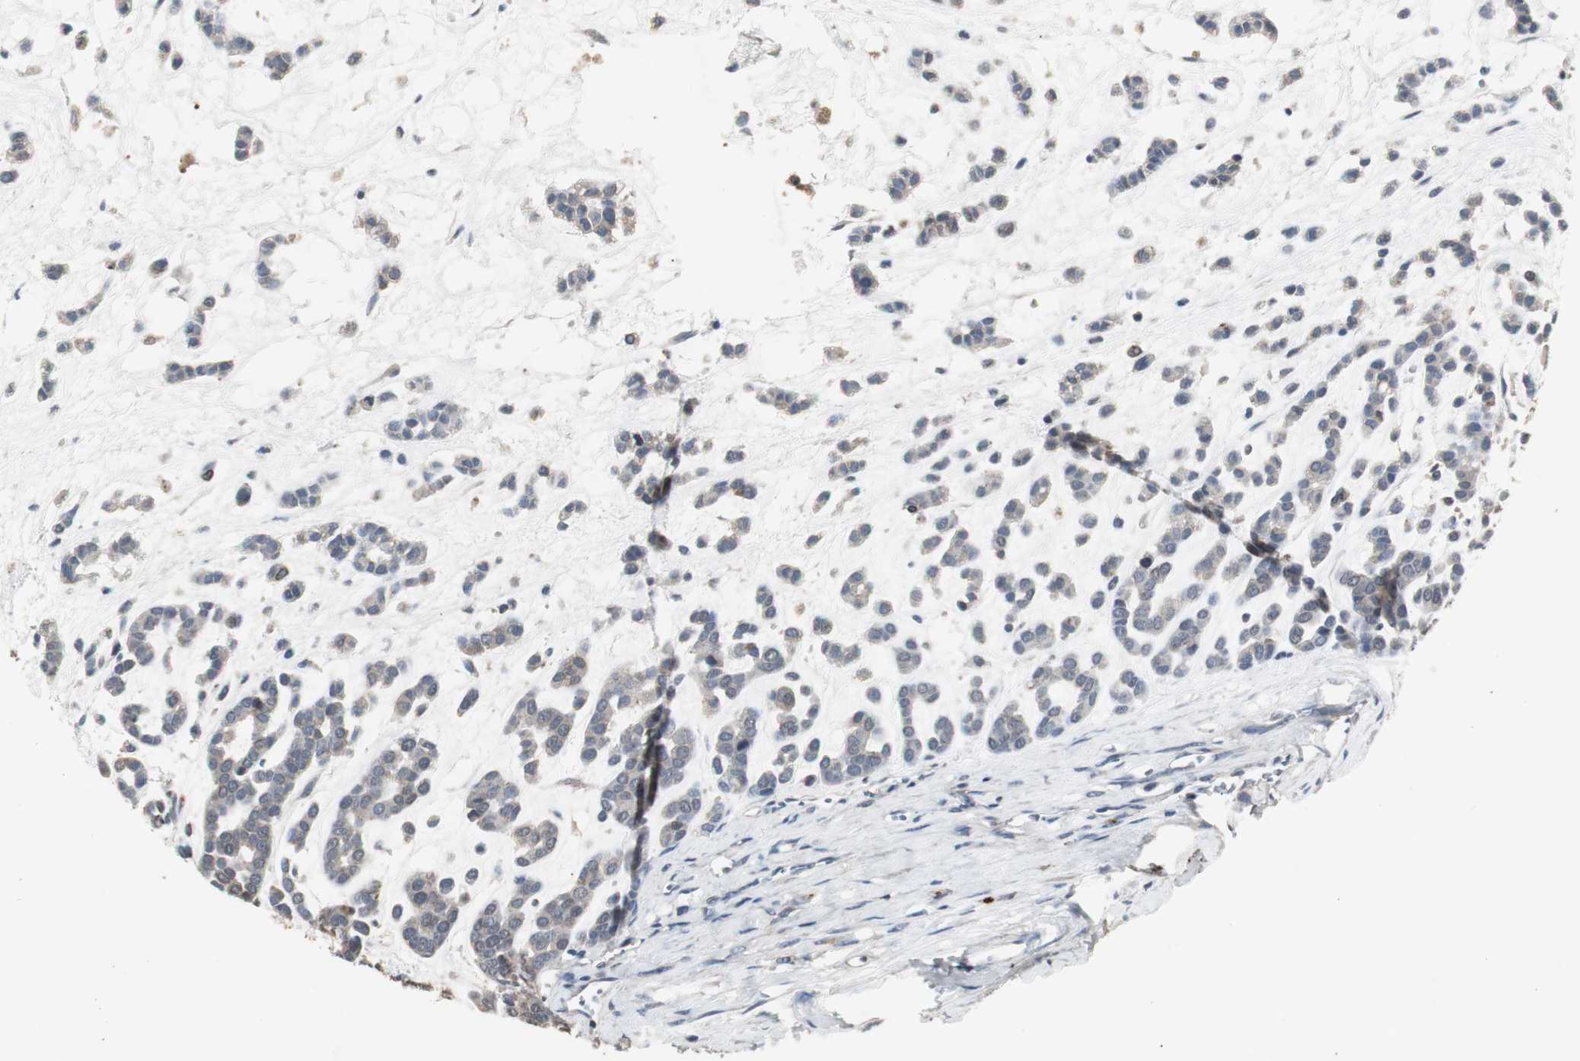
{"staining": {"intensity": "weak", "quantity": "<25%", "location": "cytoplasmic/membranous"}, "tissue": "head and neck cancer", "cell_type": "Tumor cells", "image_type": "cancer", "snomed": [{"axis": "morphology", "description": "Adenocarcinoma, NOS"}, {"axis": "morphology", "description": "Adenoma, NOS"}, {"axis": "topography", "description": "Head-Neck"}], "caption": "Immunohistochemical staining of human head and neck cancer demonstrates no significant staining in tumor cells.", "gene": "HPRT1", "patient": {"sex": "female", "age": 55}}